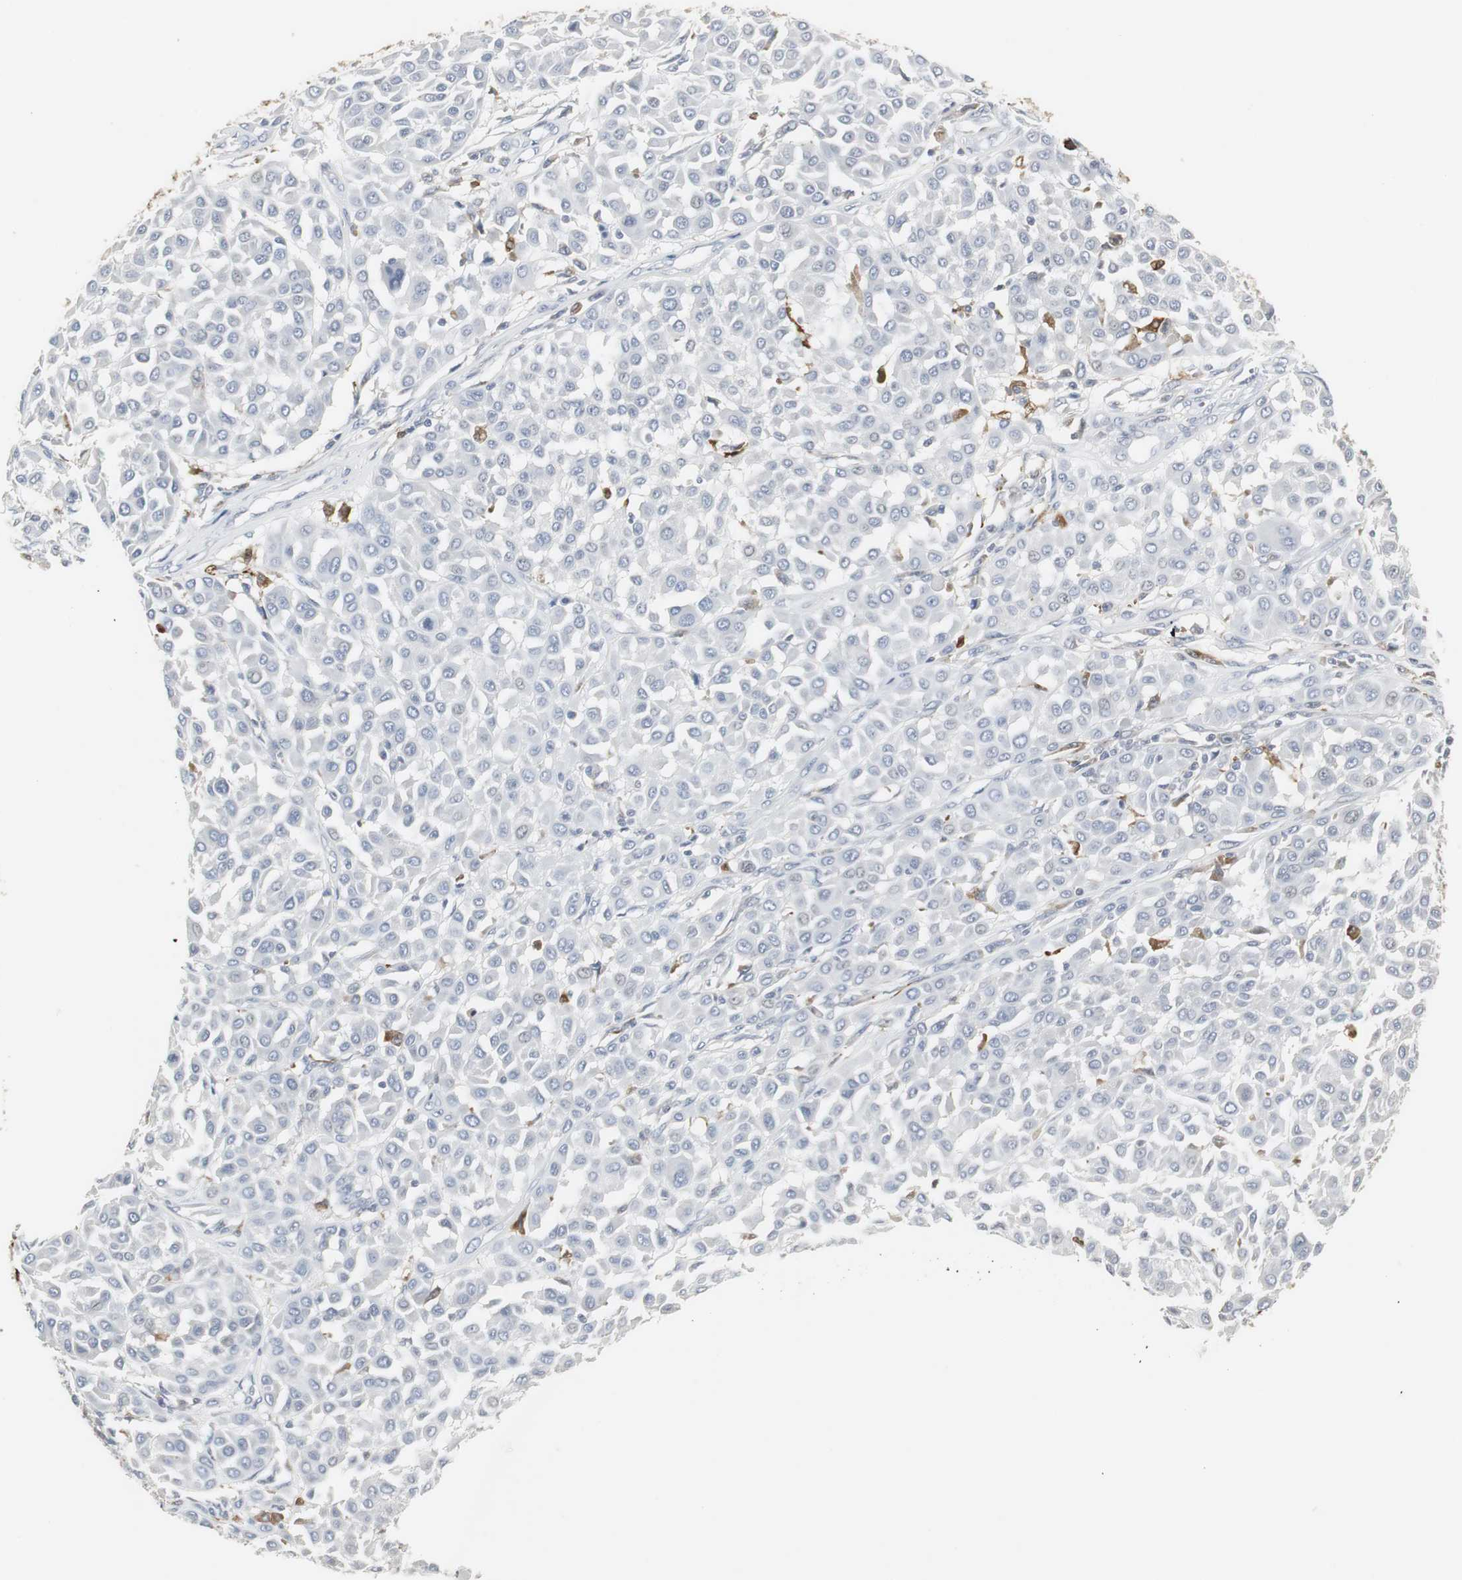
{"staining": {"intensity": "negative", "quantity": "none", "location": "none"}, "tissue": "melanoma", "cell_type": "Tumor cells", "image_type": "cancer", "snomed": [{"axis": "morphology", "description": "Malignant melanoma, Metastatic site"}, {"axis": "topography", "description": "Soft tissue"}], "caption": "The image shows no significant positivity in tumor cells of melanoma.", "gene": "PI15", "patient": {"sex": "male", "age": 41}}